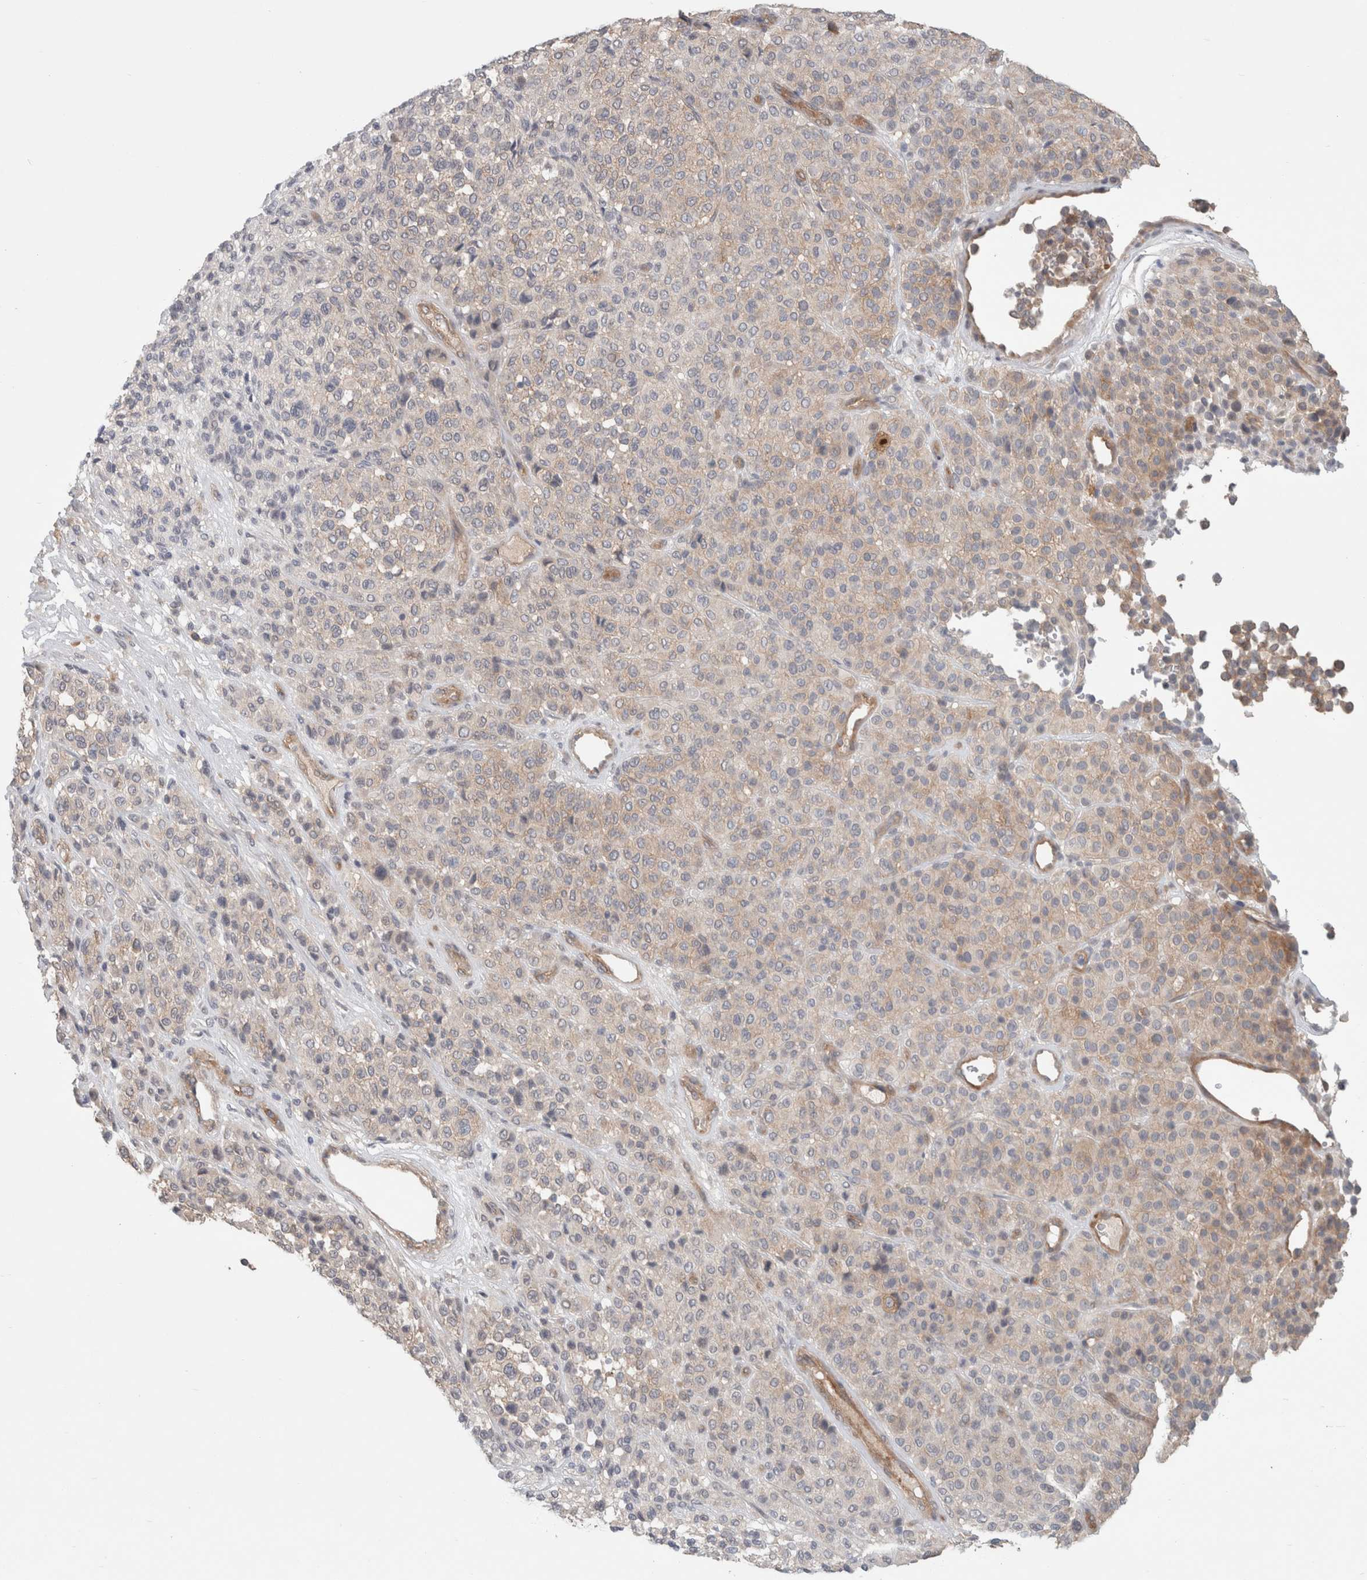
{"staining": {"intensity": "weak", "quantity": "<25%", "location": "cytoplasmic/membranous"}, "tissue": "melanoma", "cell_type": "Tumor cells", "image_type": "cancer", "snomed": [{"axis": "morphology", "description": "Malignant melanoma, Metastatic site"}, {"axis": "topography", "description": "Pancreas"}], "caption": "An IHC photomicrograph of malignant melanoma (metastatic site) is shown. There is no staining in tumor cells of malignant melanoma (metastatic site).", "gene": "RASAL2", "patient": {"sex": "female", "age": 30}}